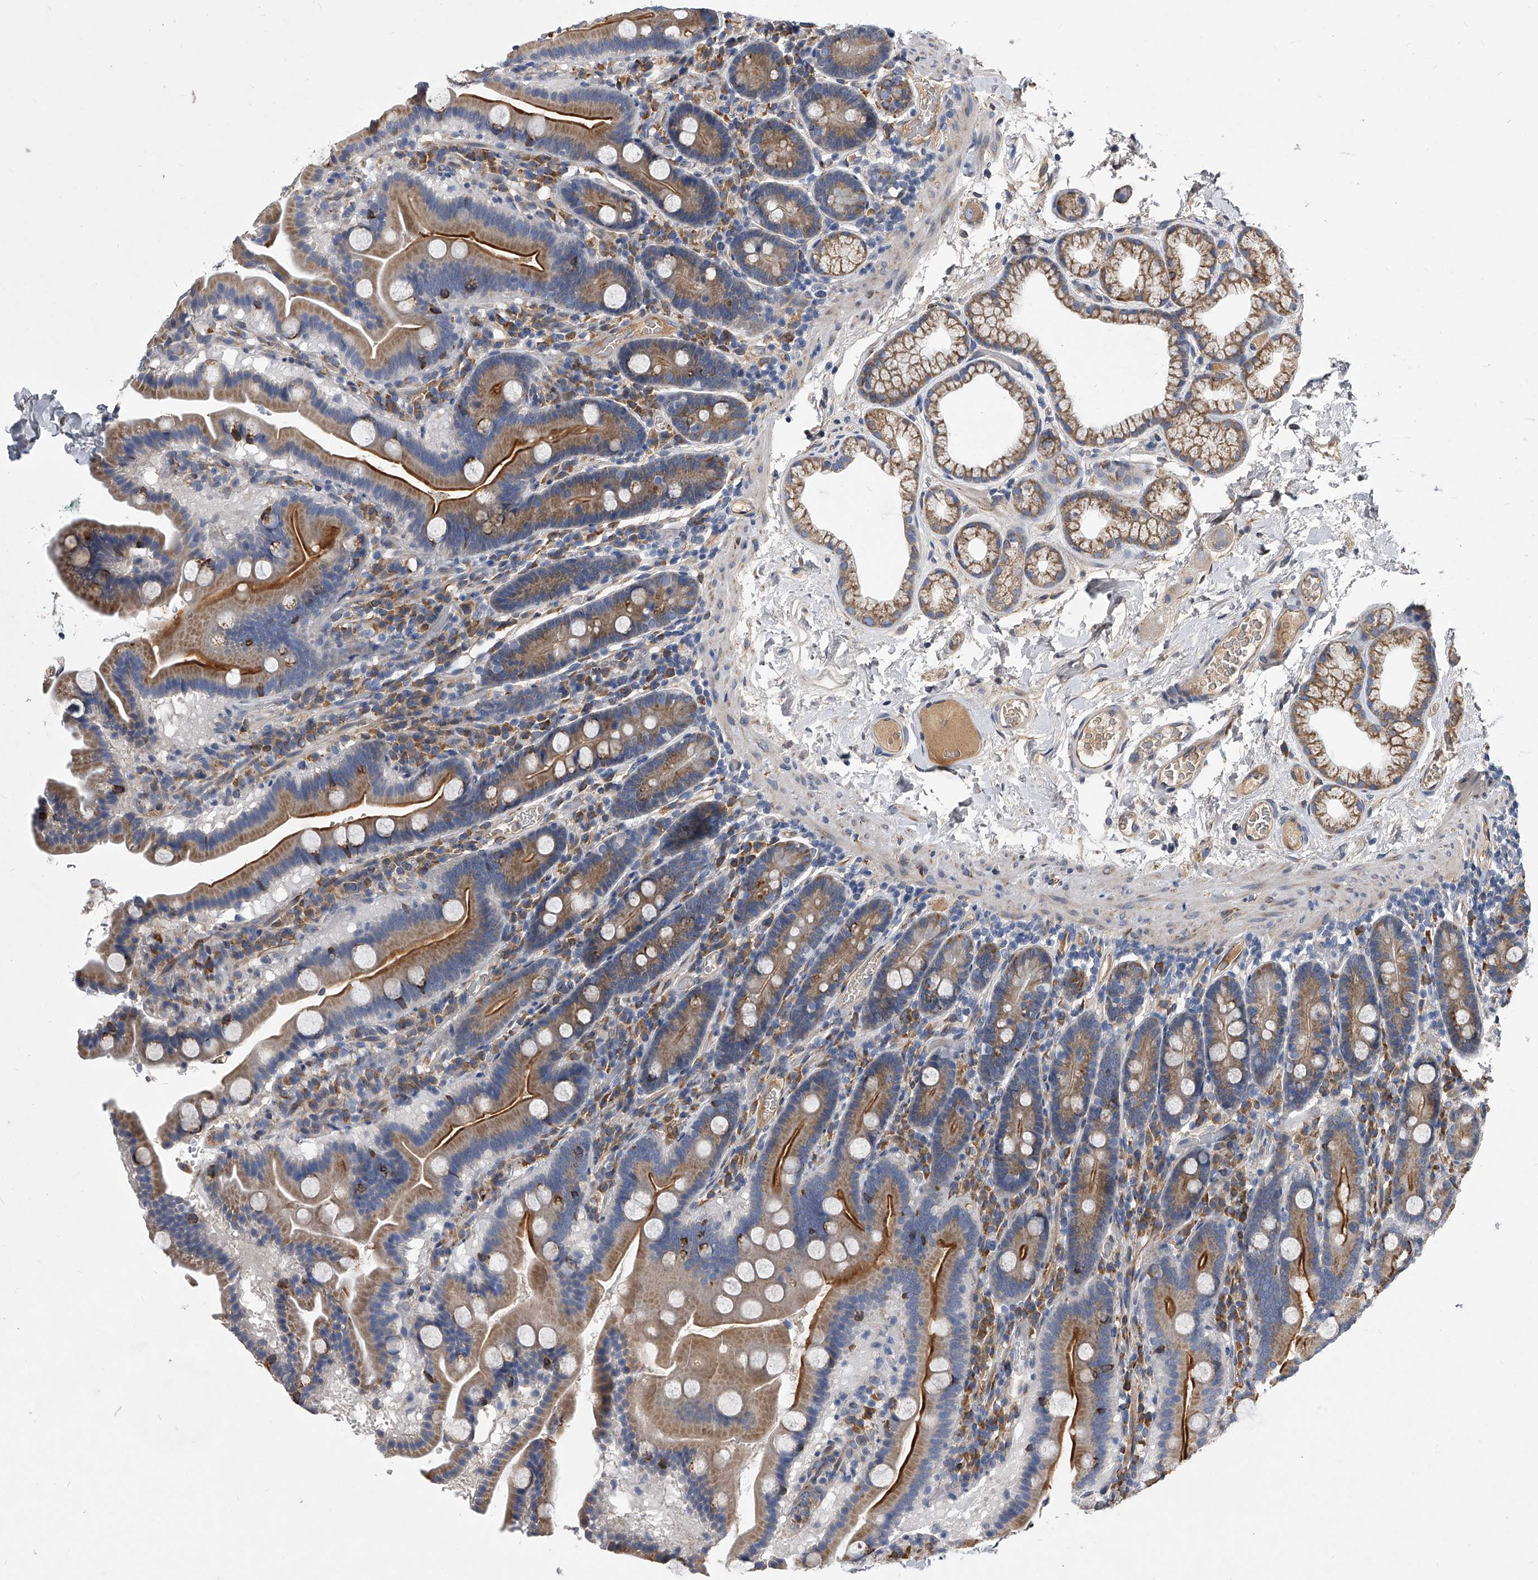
{"staining": {"intensity": "moderate", "quantity": "25%-75%", "location": "cytoplasmic/membranous"}, "tissue": "duodenum", "cell_type": "Glandular cells", "image_type": "normal", "snomed": [{"axis": "morphology", "description": "Normal tissue, NOS"}, {"axis": "topography", "description": "Duodenum"}], "caption": "Duodenum stained with DAB immunohistochemistry (IHC) reveals medium levels of moderate cytoplasmic/membranous expression in approximately 25%-75% of glandular cells.", "gene": "CCR4", "patient": {"sex": "male", "age": 55}}